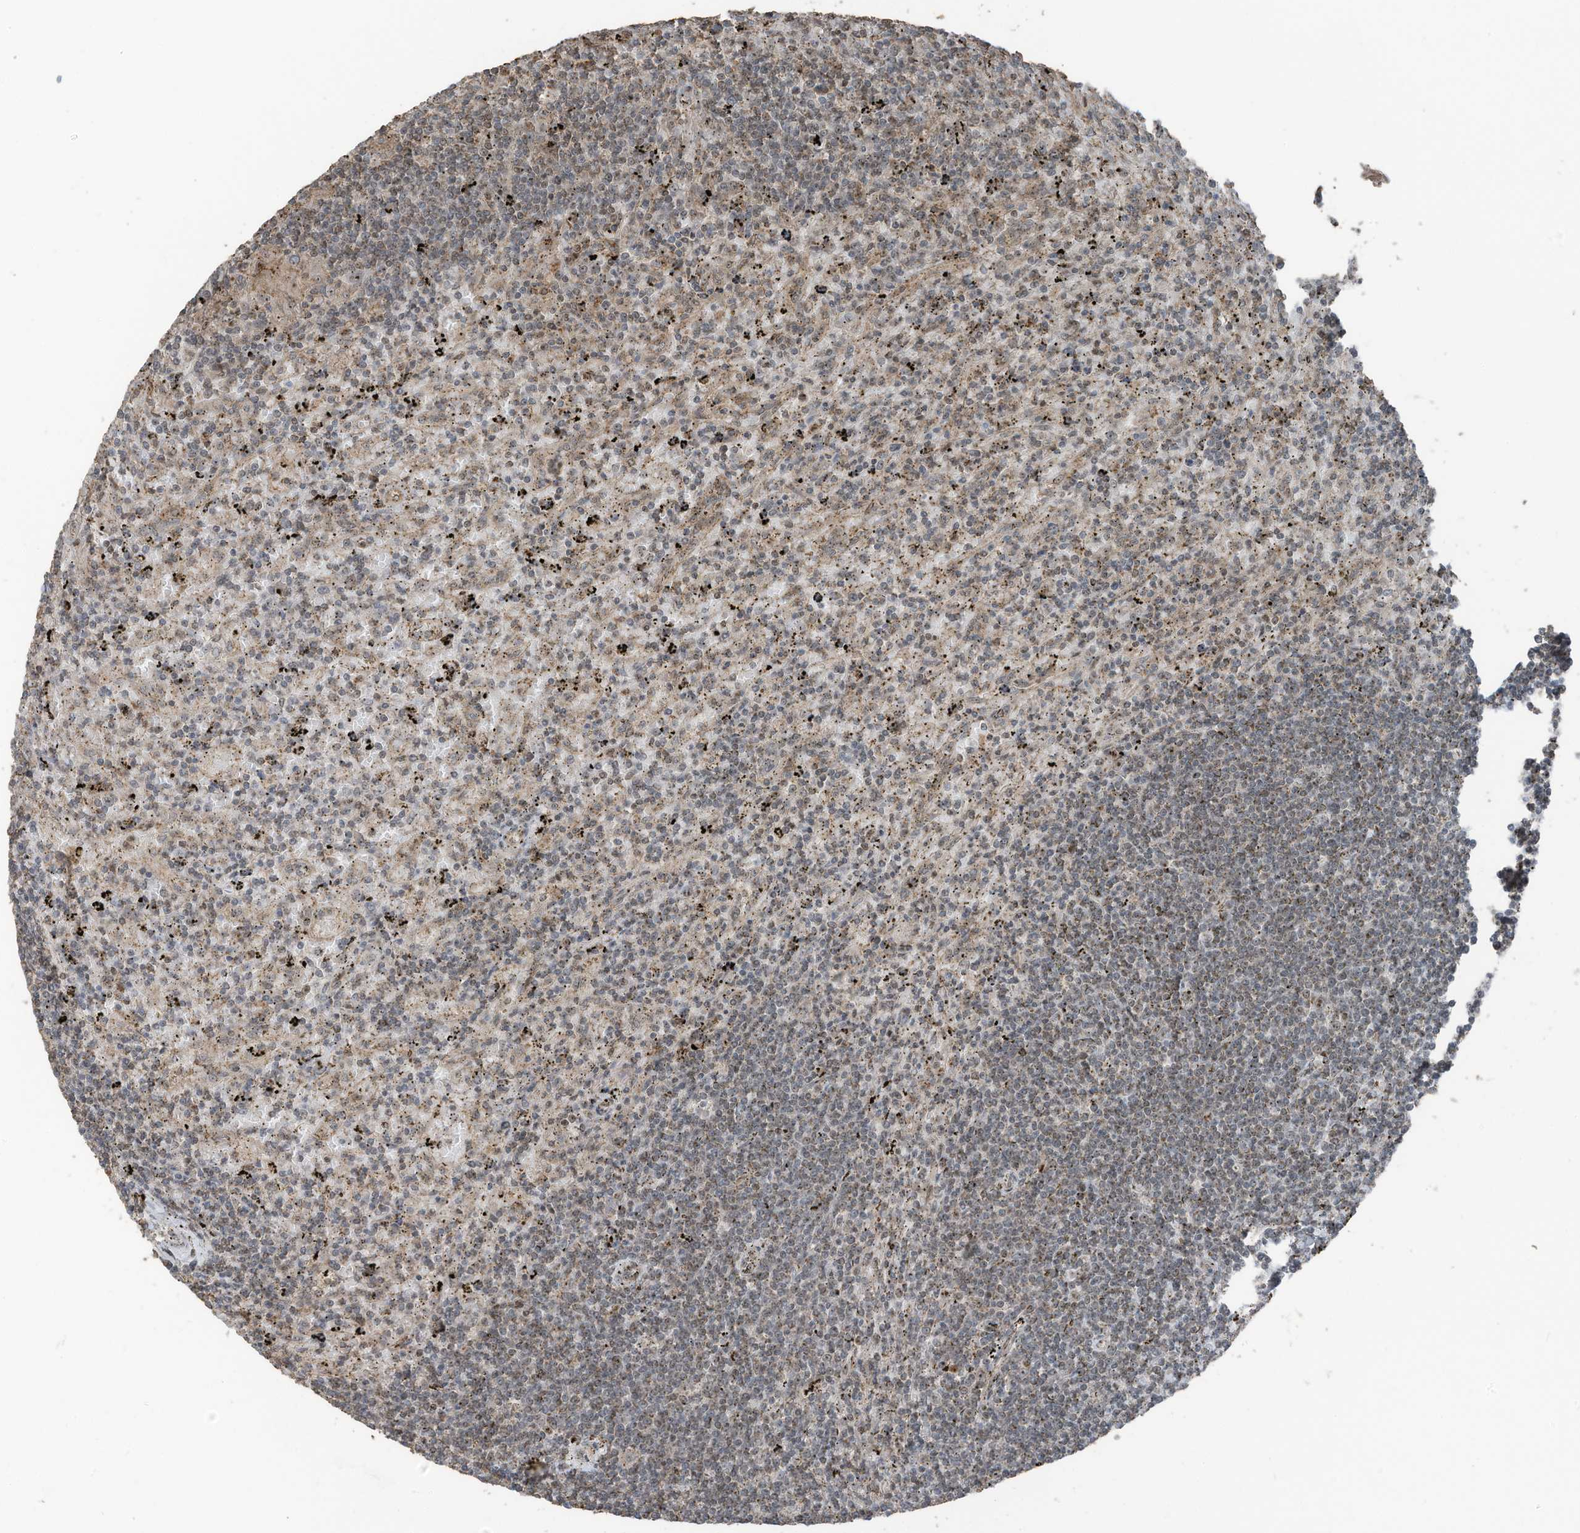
{"staining": {"intensity": "moderate", "quantity": "25%-75%", "location": "nuclear"}, "tissue": "lymphoma", "cell_type": "Tumor cells", "image_type": "cancer", "snomed": [{"axis": "morphology", "description": "Malignant lymphoma, non-Hodgkin's type, Low grade"}, {"axis": "topography", "description": "Spleen"}], "caption": "Moderate nuclear staining is identified in about 25%-75% of tumor cells in lymphoma.", "gene": "UTP3", "patient": {"sex": "male", "age": 76}}